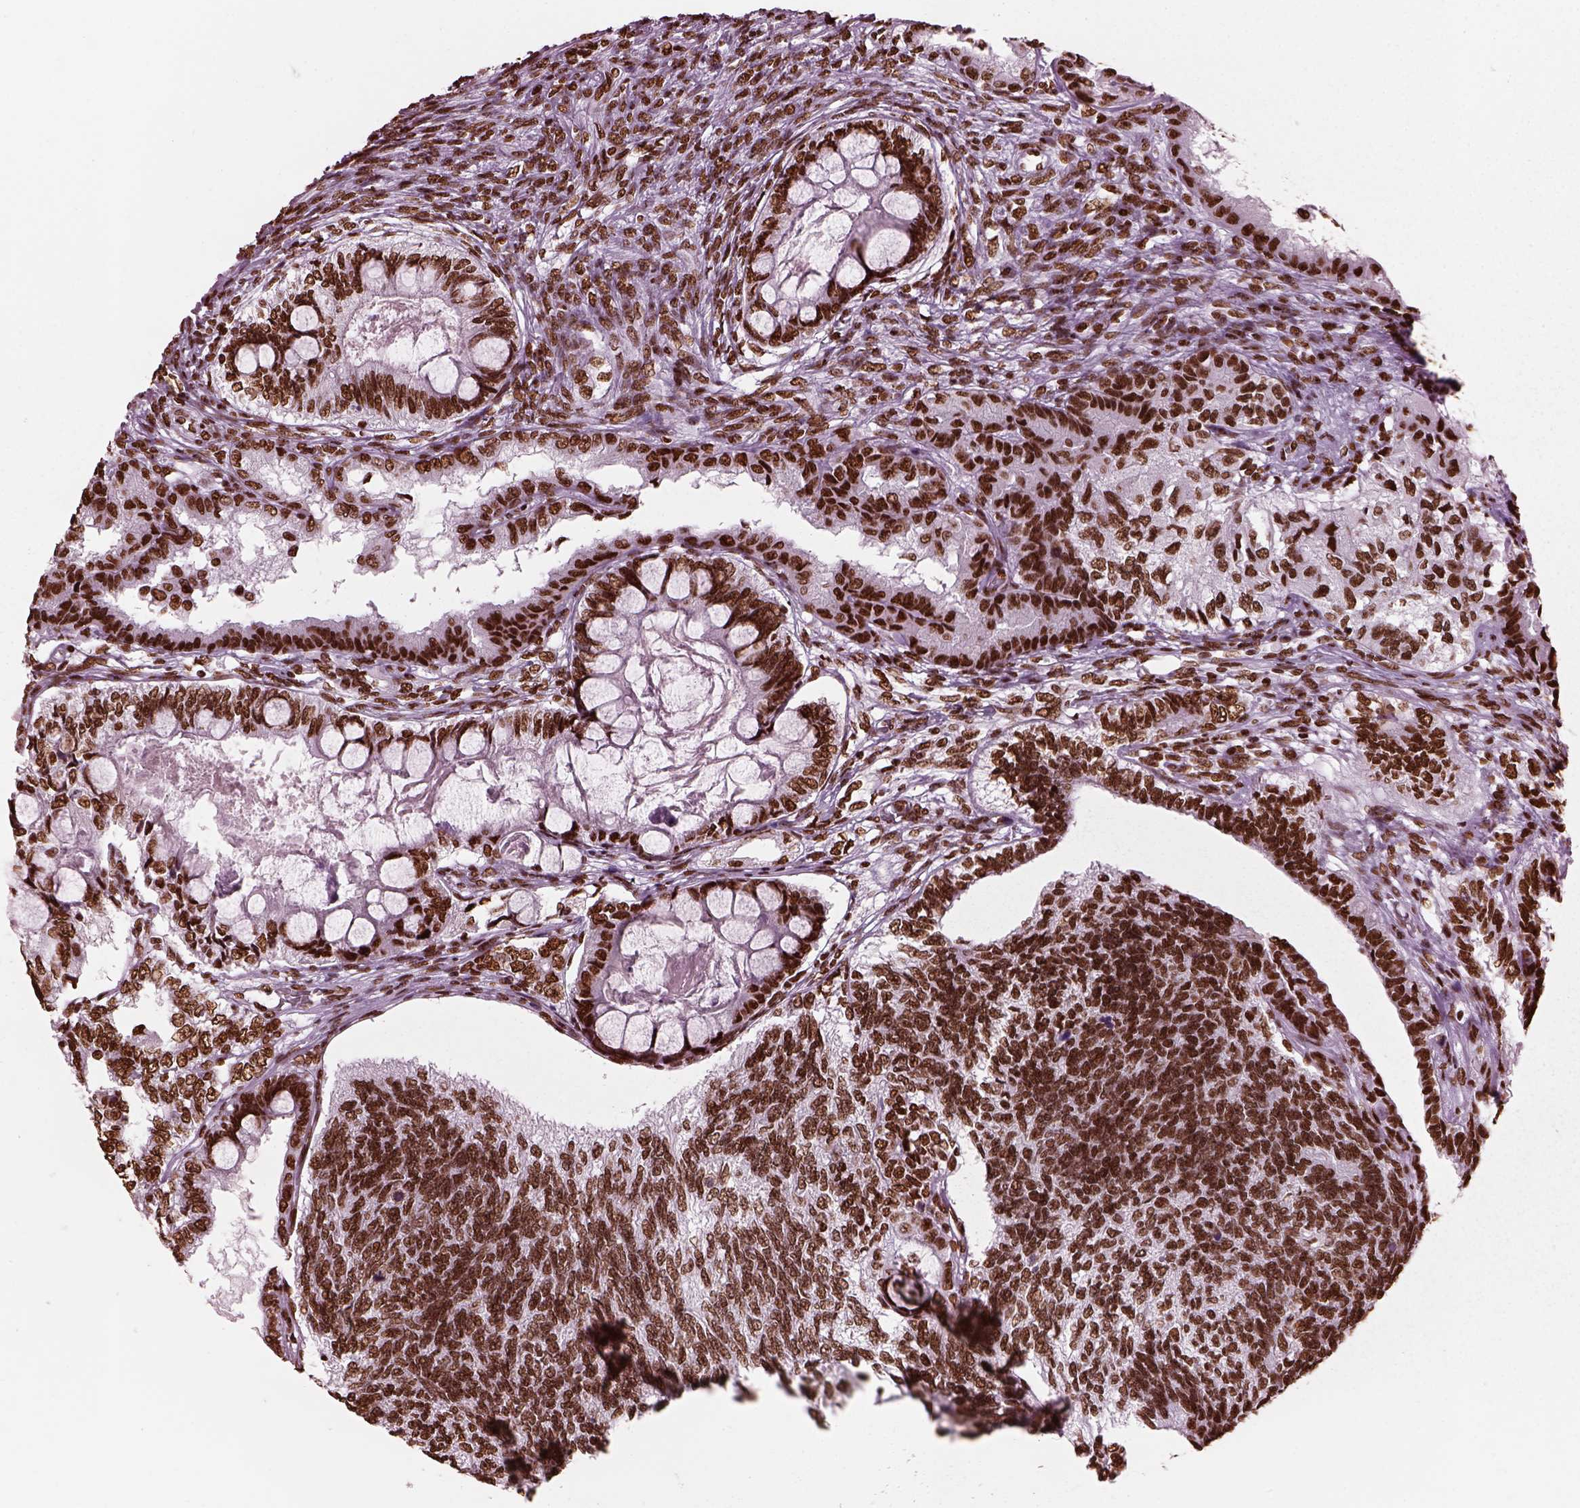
{"staining": {"intensity": "strong", "quantity": ">75%", "location": "nuclear"}, "tissue": "testis cancer", "cell_type": "Tumor cells", "image_type": "cancer", "snomed": [{"axis": "morphology", "description": "Seminoma, NOS"}, {"axis": "morphology", "description": "Carcinoma, Embryonal, NOS"}, {"axis": "topography", "description": "Testis"}], "caption": "Seminoma (testis) stained with DAB (3,3'-diaminobenzidine) immunohistochemistry shows high levels of strong nuclear staining in approximately >75% of tumor cells. The protein of interest is shown in brown color, while the nuclei are stained blue.", "gene": "CBFA2T3", "patient": {"sex": "male", "age": 41}}